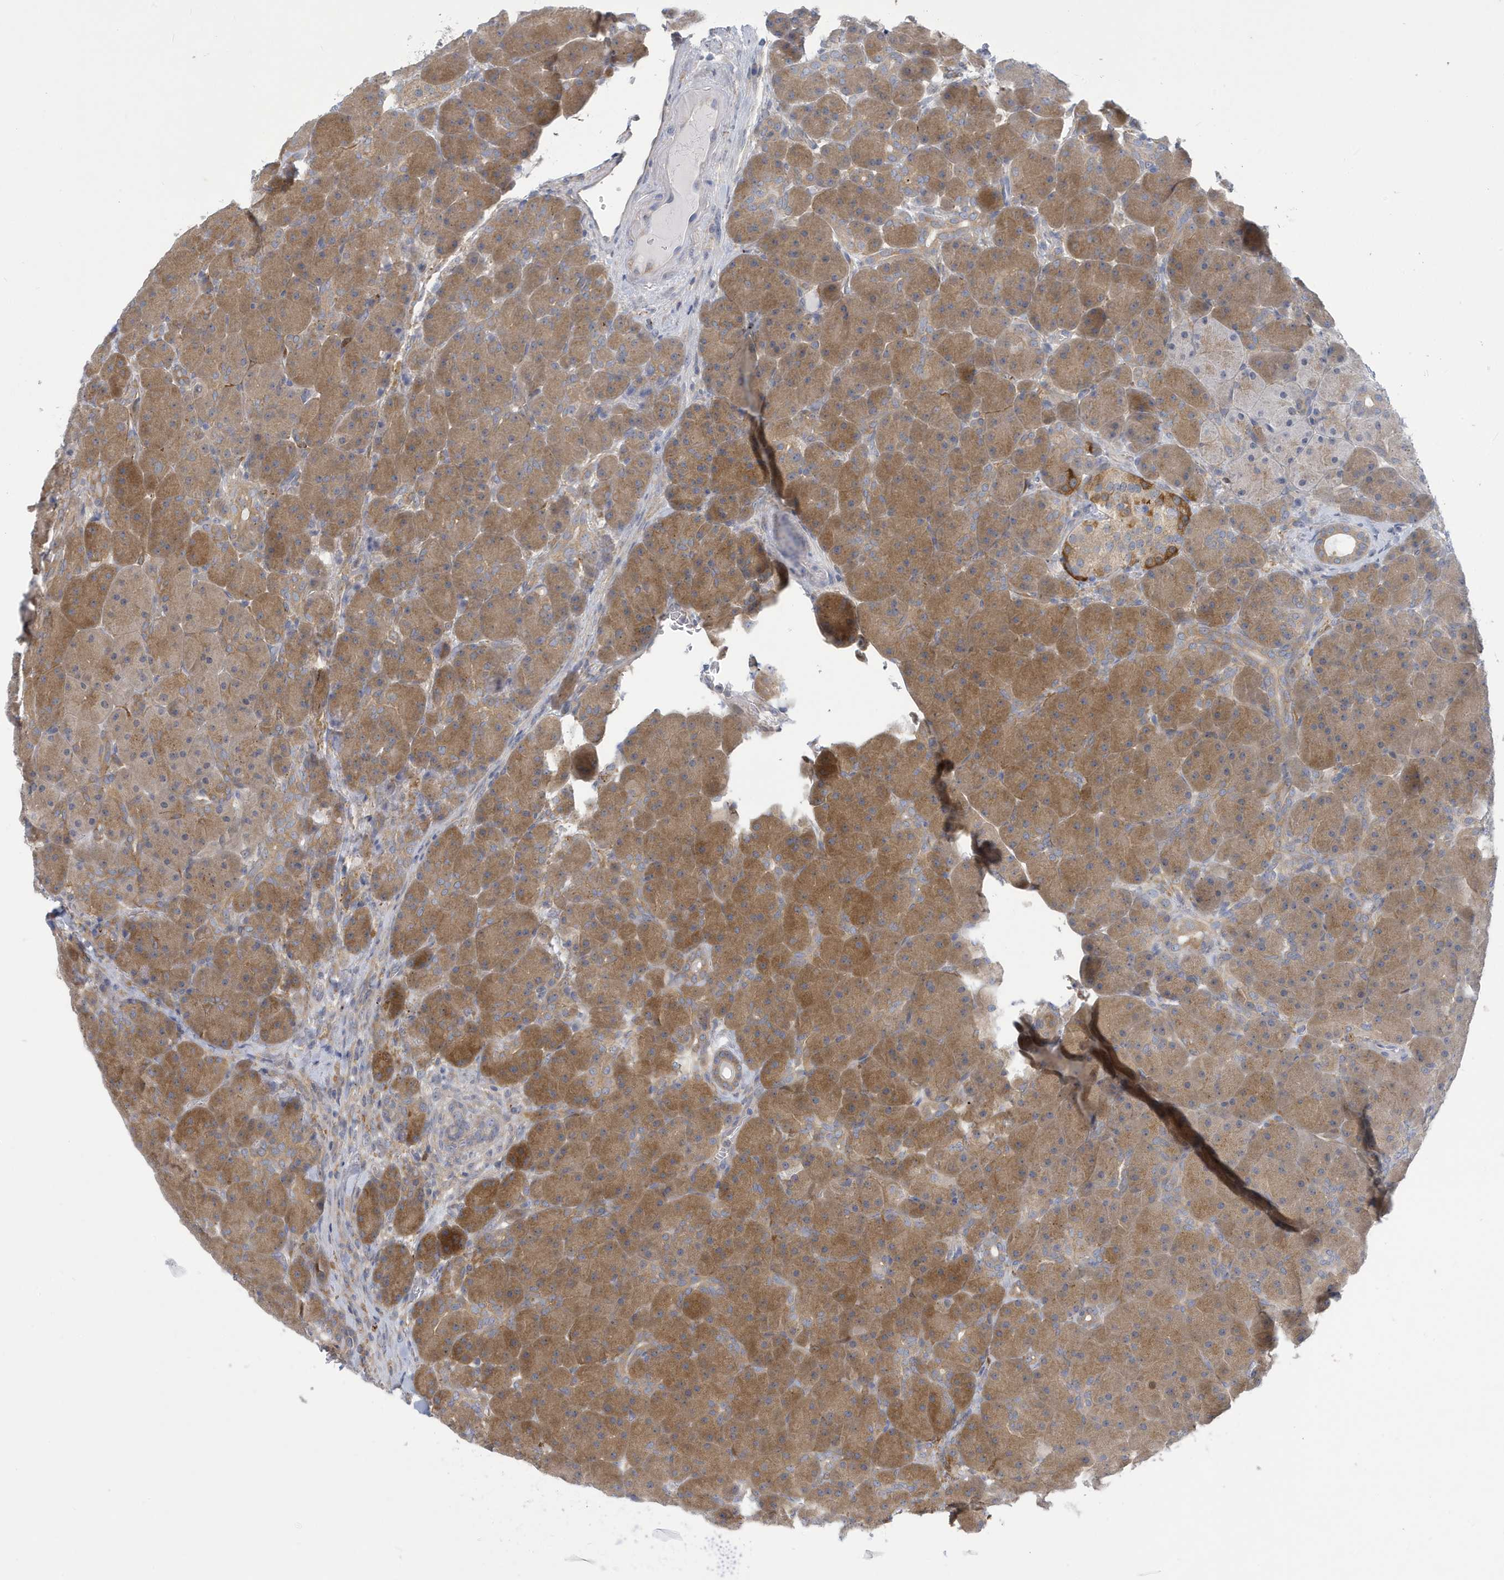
{"staining": {"intensity": "moderate", "quantity": ">75%", "location": "cytoplasmic/membranous"}, "tissue": "pancreas", "cell_type": "Exocrine glandular cells", "image_type": "normal", "snomed": [{"axis": "morphology", "description": "Normal tissue, NOS"}, {"axis": "topography", "description": "Pancreas"}], "caption": "Benign pancreas reveals moderate cytoplasmic/membranous staining in about >75% of exocrine glandular cells, visualized by immunohistochemistry.", "gene": "VTA1", "patient": {"sex": "male", "age": 66}}